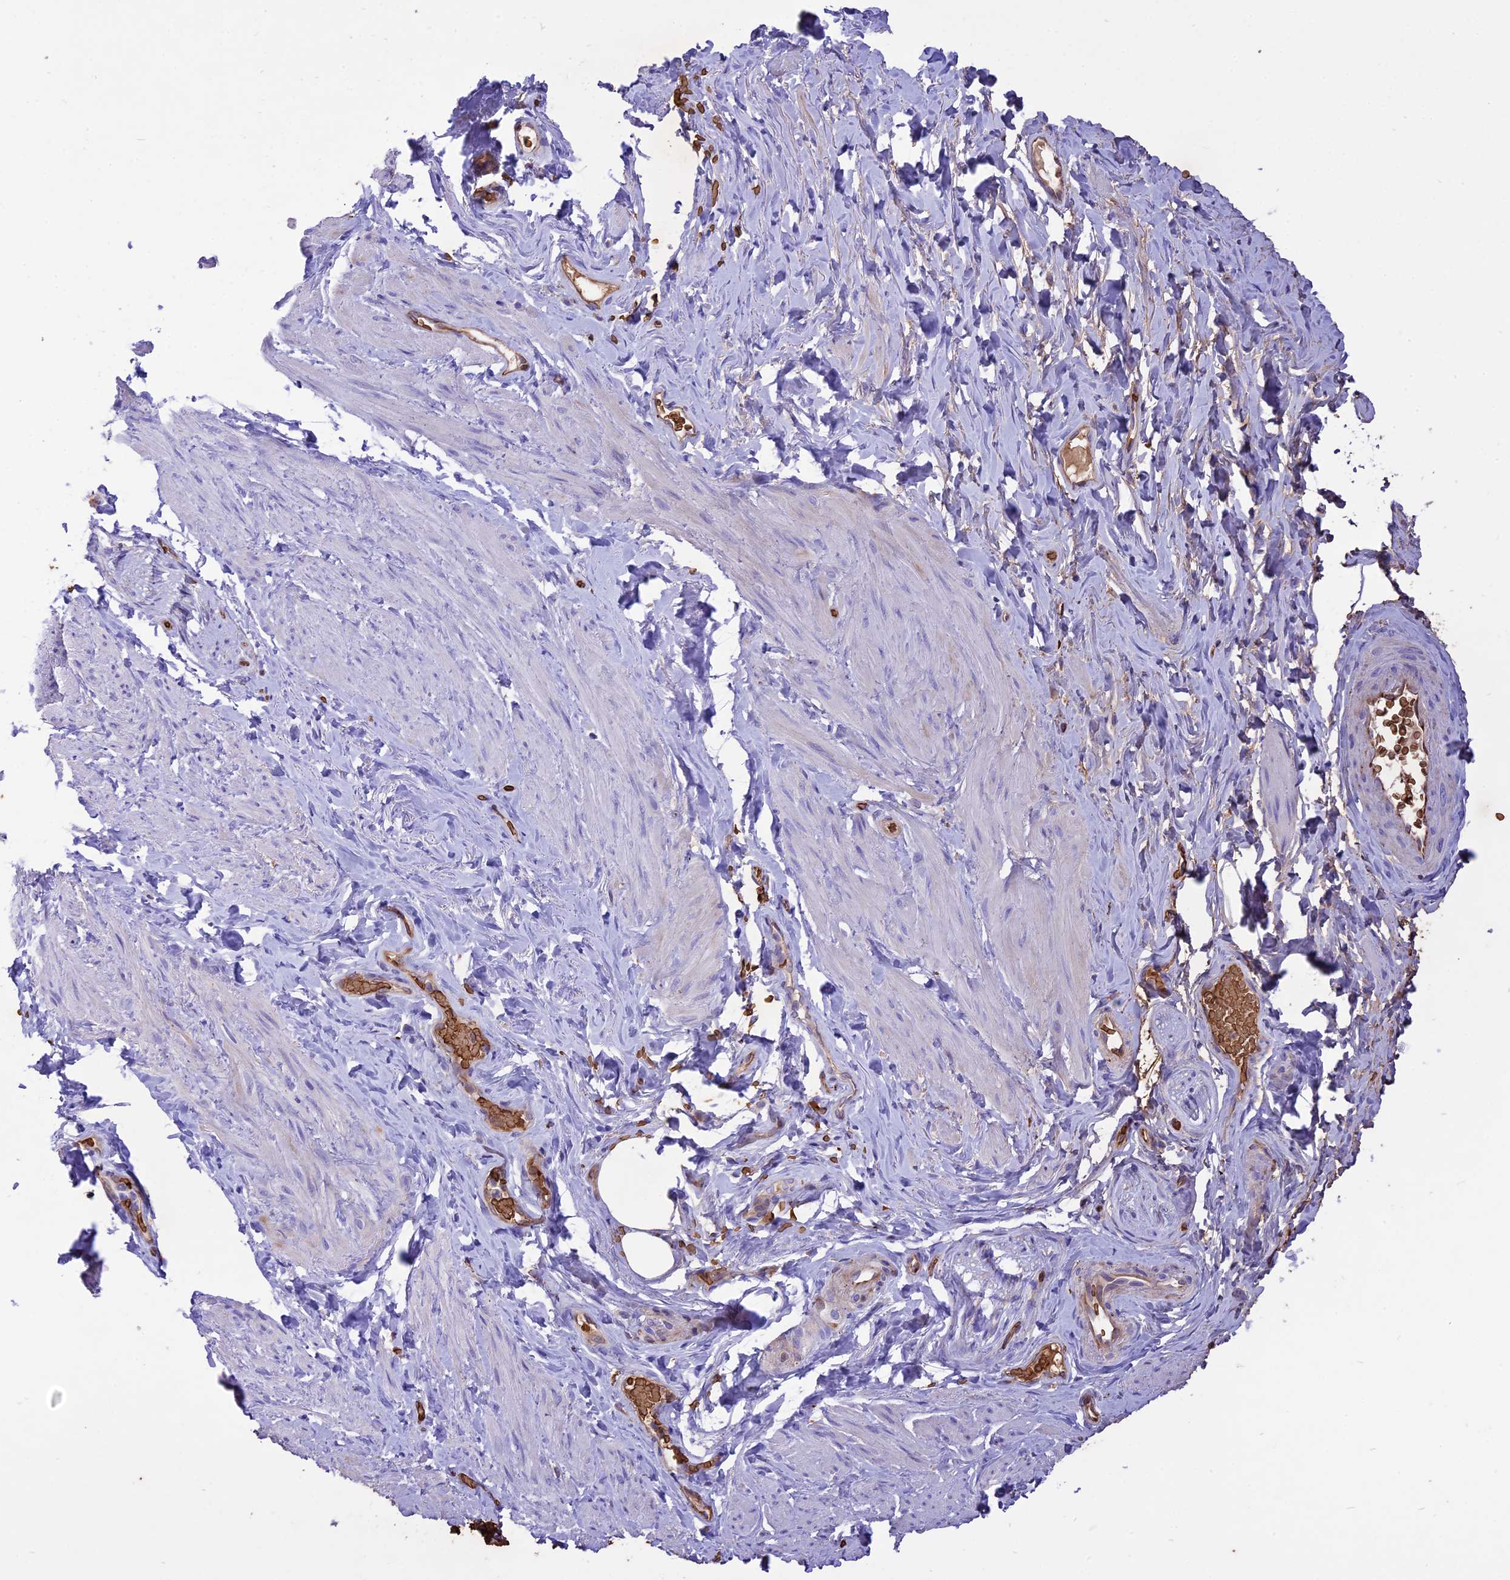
{"staining": {"intensity": "weak", "quantity": "<25%", "location": "cytoplasmic/membranous"}, "tissue": "smooth muscle", "cell_type": "Smooth muscle cells", "image_type": "normal", "snomed": [{"axis": "morphology", "description": "Normal tissue, NOS"}, {"axis": "topography", "description": "Smooth muscle"}, {"axis": "topography", "description": "Peripheral nerve tissue"}], "caption": "Image shows no protein positivity in smooth muscle cells of unremarkable smooth muscle. (IHC, brightfield microscopy, high magnification).", "gene": "TTC4", "patient": {"sex": "male", "age": 69}}